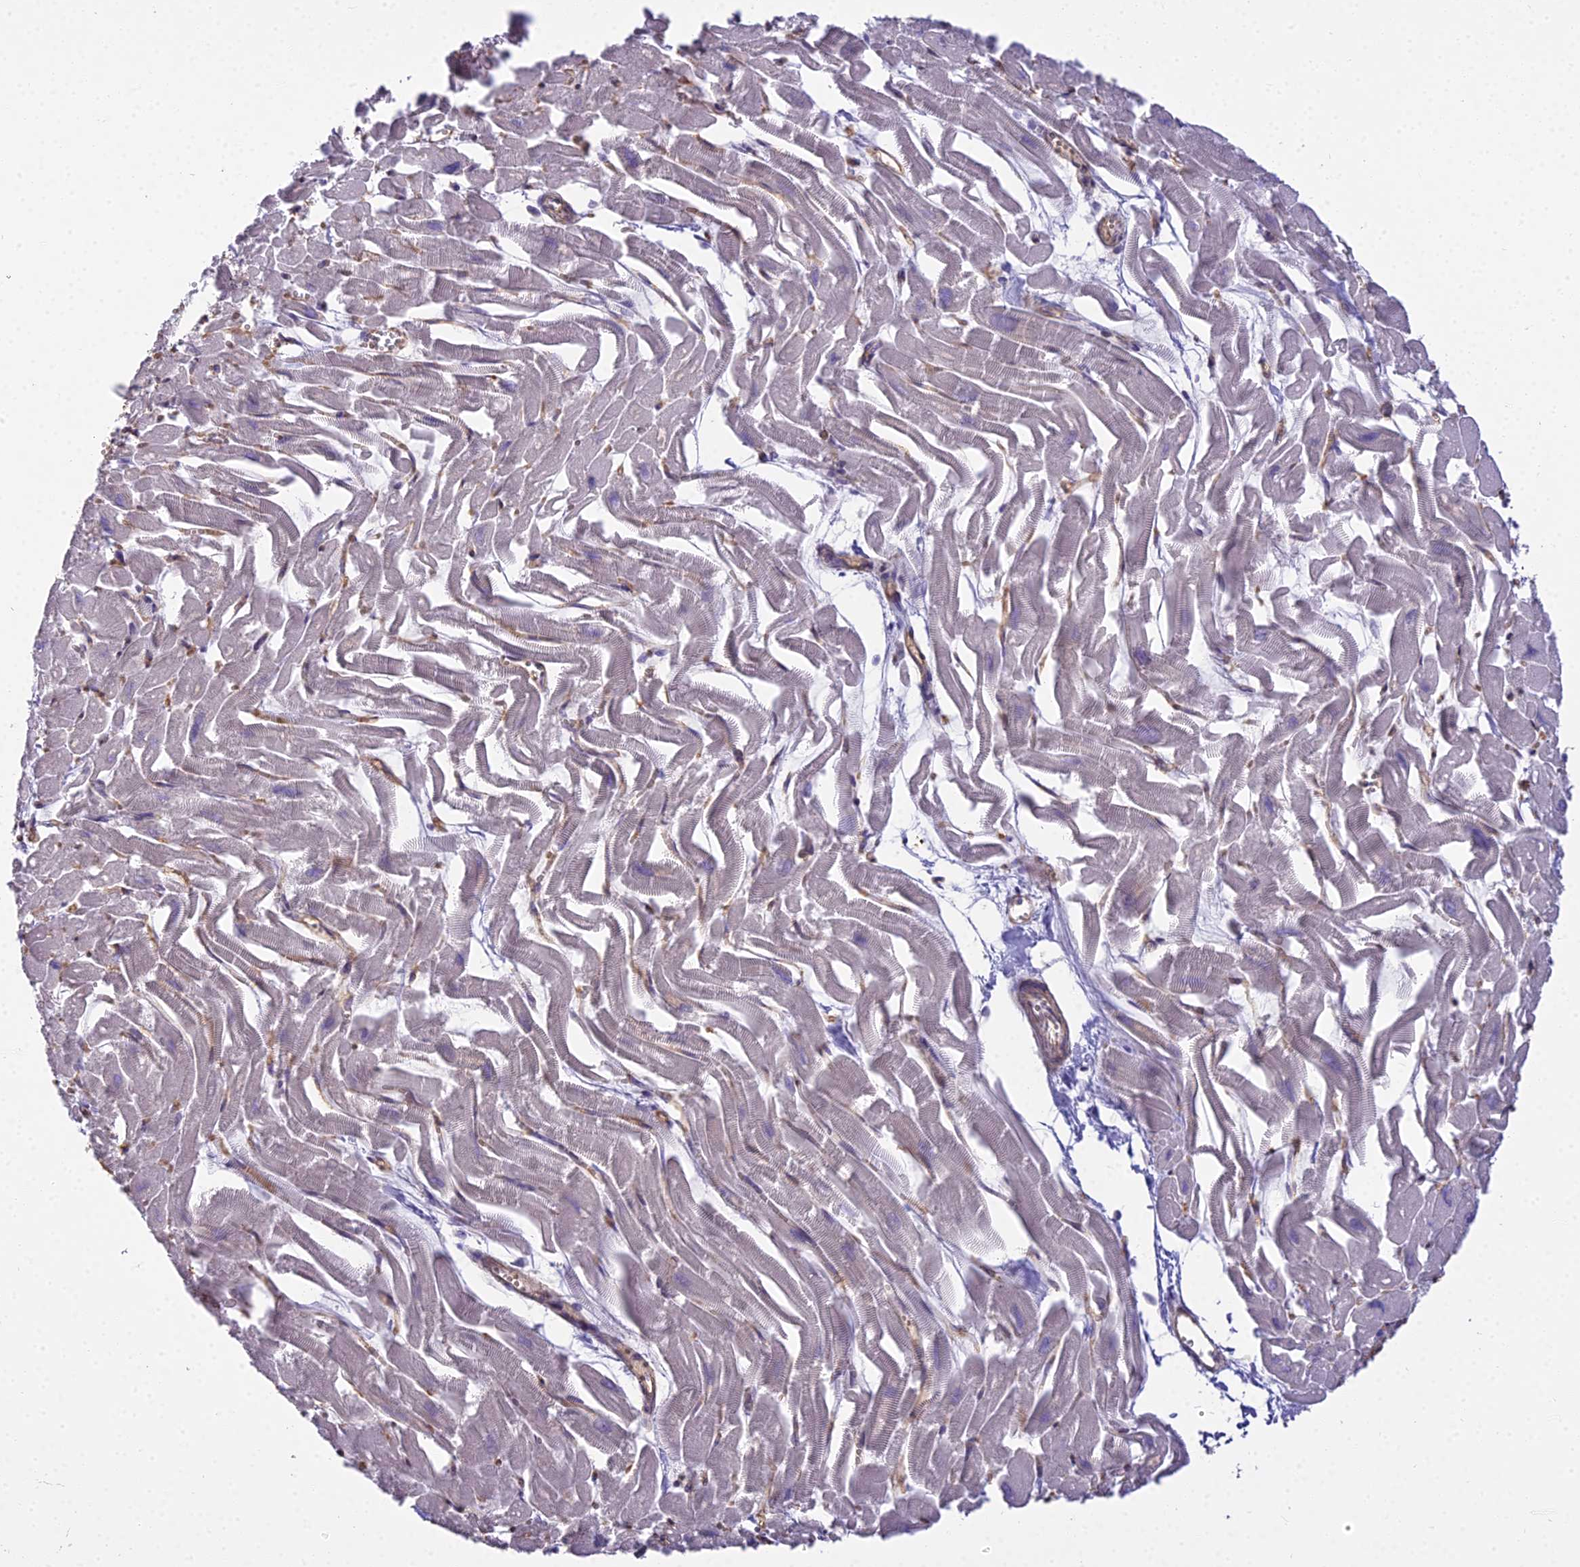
{"staining": {"intensity": "weak", "quantity": "25%-75%", "location": "cytoplasmic/membranous,nuclear"}, "tissue": "heart muscle", "cell_type": "Cardiomyocytes", "image_type": "normal", "snomed": [{"axis": "morphology", "description": "Normal tissue, NOS"}, {"axis": "topography", "description": "Heart"}], "caption": "Weak cytoplasmic/membranous,nuclear expression for a protein is identified in about 25%-75% of cardiomyocytes of normal heart muscle using IHC.", "gene": "BLNK", "patient": {"sex": "male", "age": 54}}